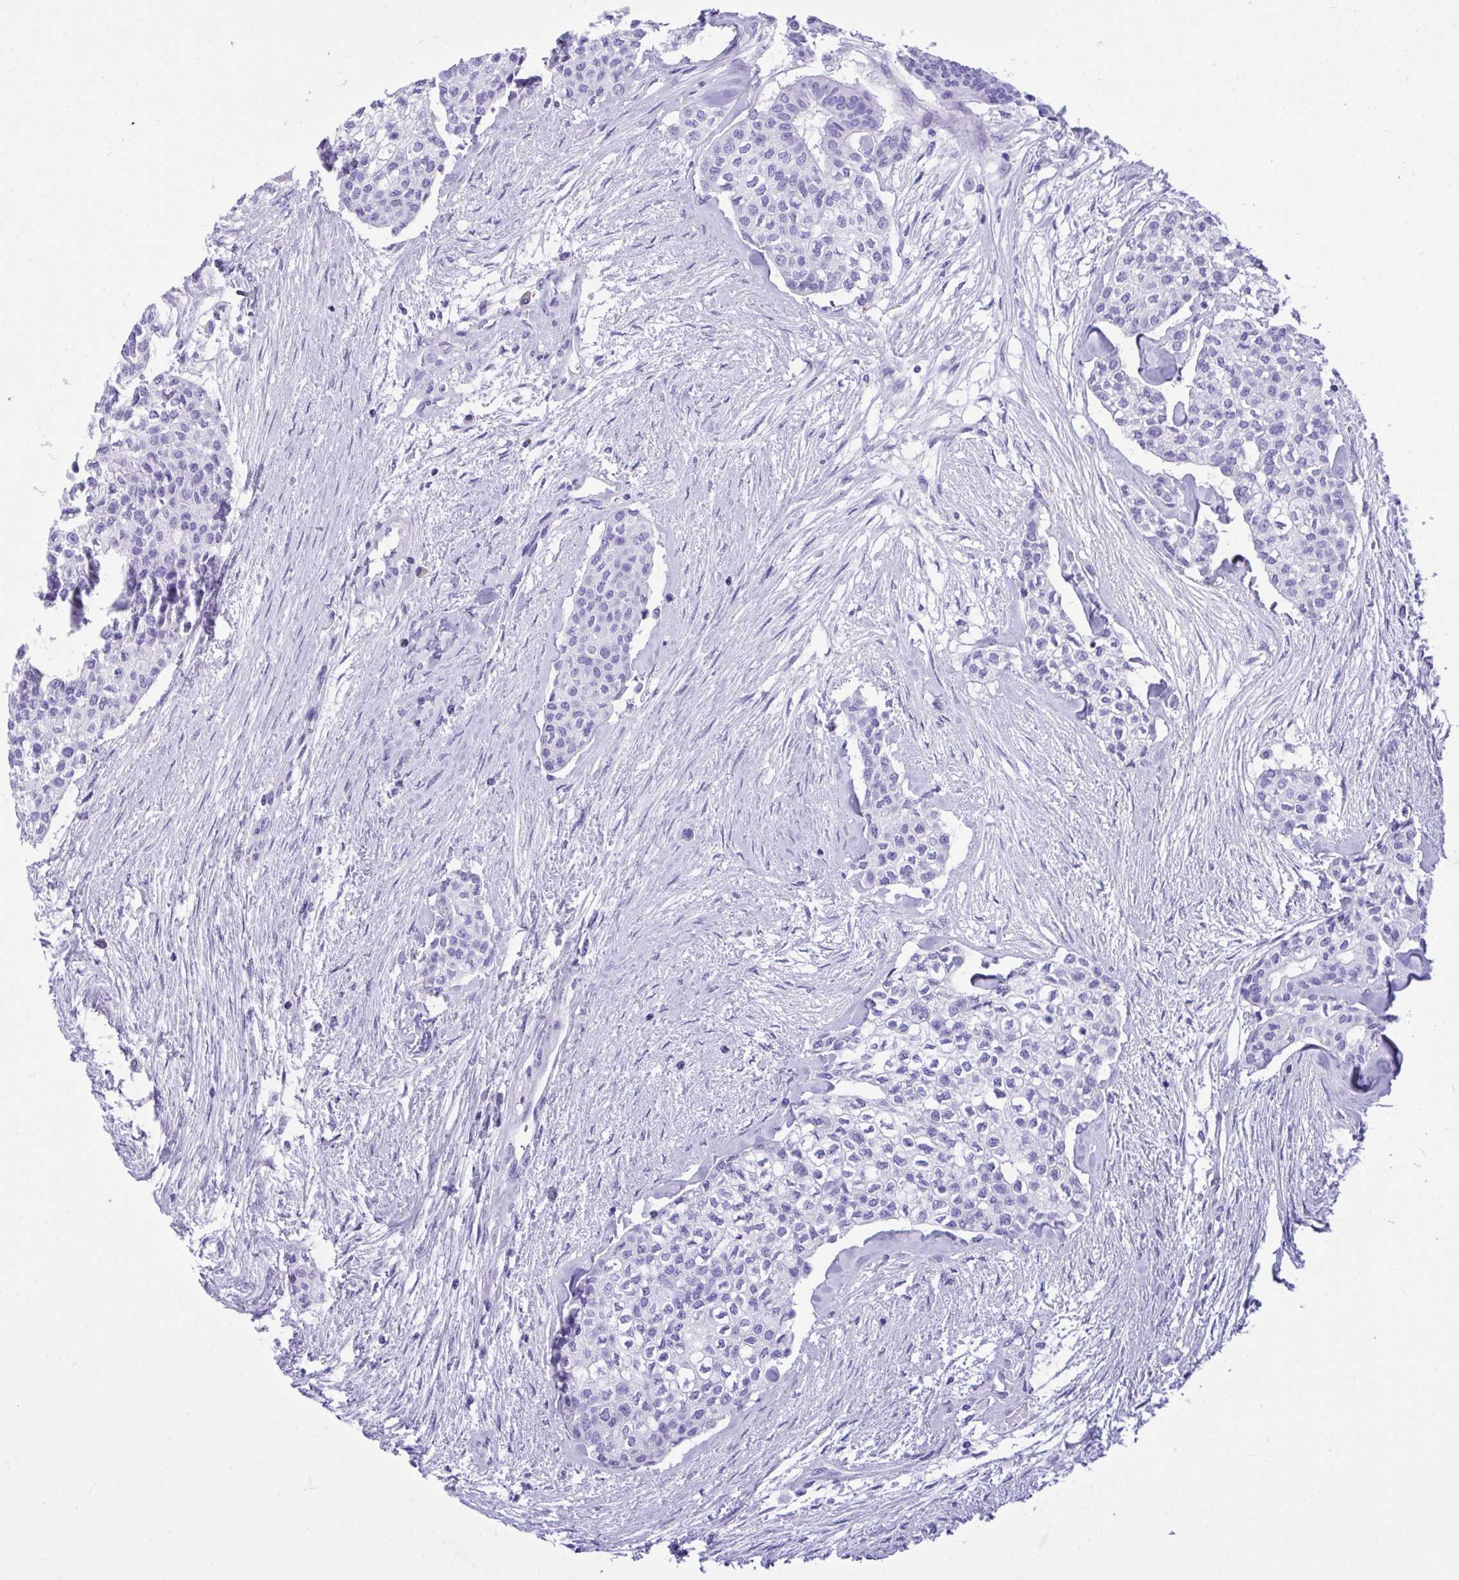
{"staining": {"intensity": "negative", "quantity": "none", "location": "none"}, "tissue": "head and neck cancer", "cell_type": "Tumor cells", "image_type": "cancer", "snomed": [{"axis": "morphology", "description": "Adenocarcinoma, NOS"}, {"axis": "topography", "description": "Head-Neck"}], "caption": "Tumor cells show no significant protein positivity in head and neck cancer (adenocarcinoma).", "gene": "BEST4", "patient": {"sex": "male", "age": 81}}